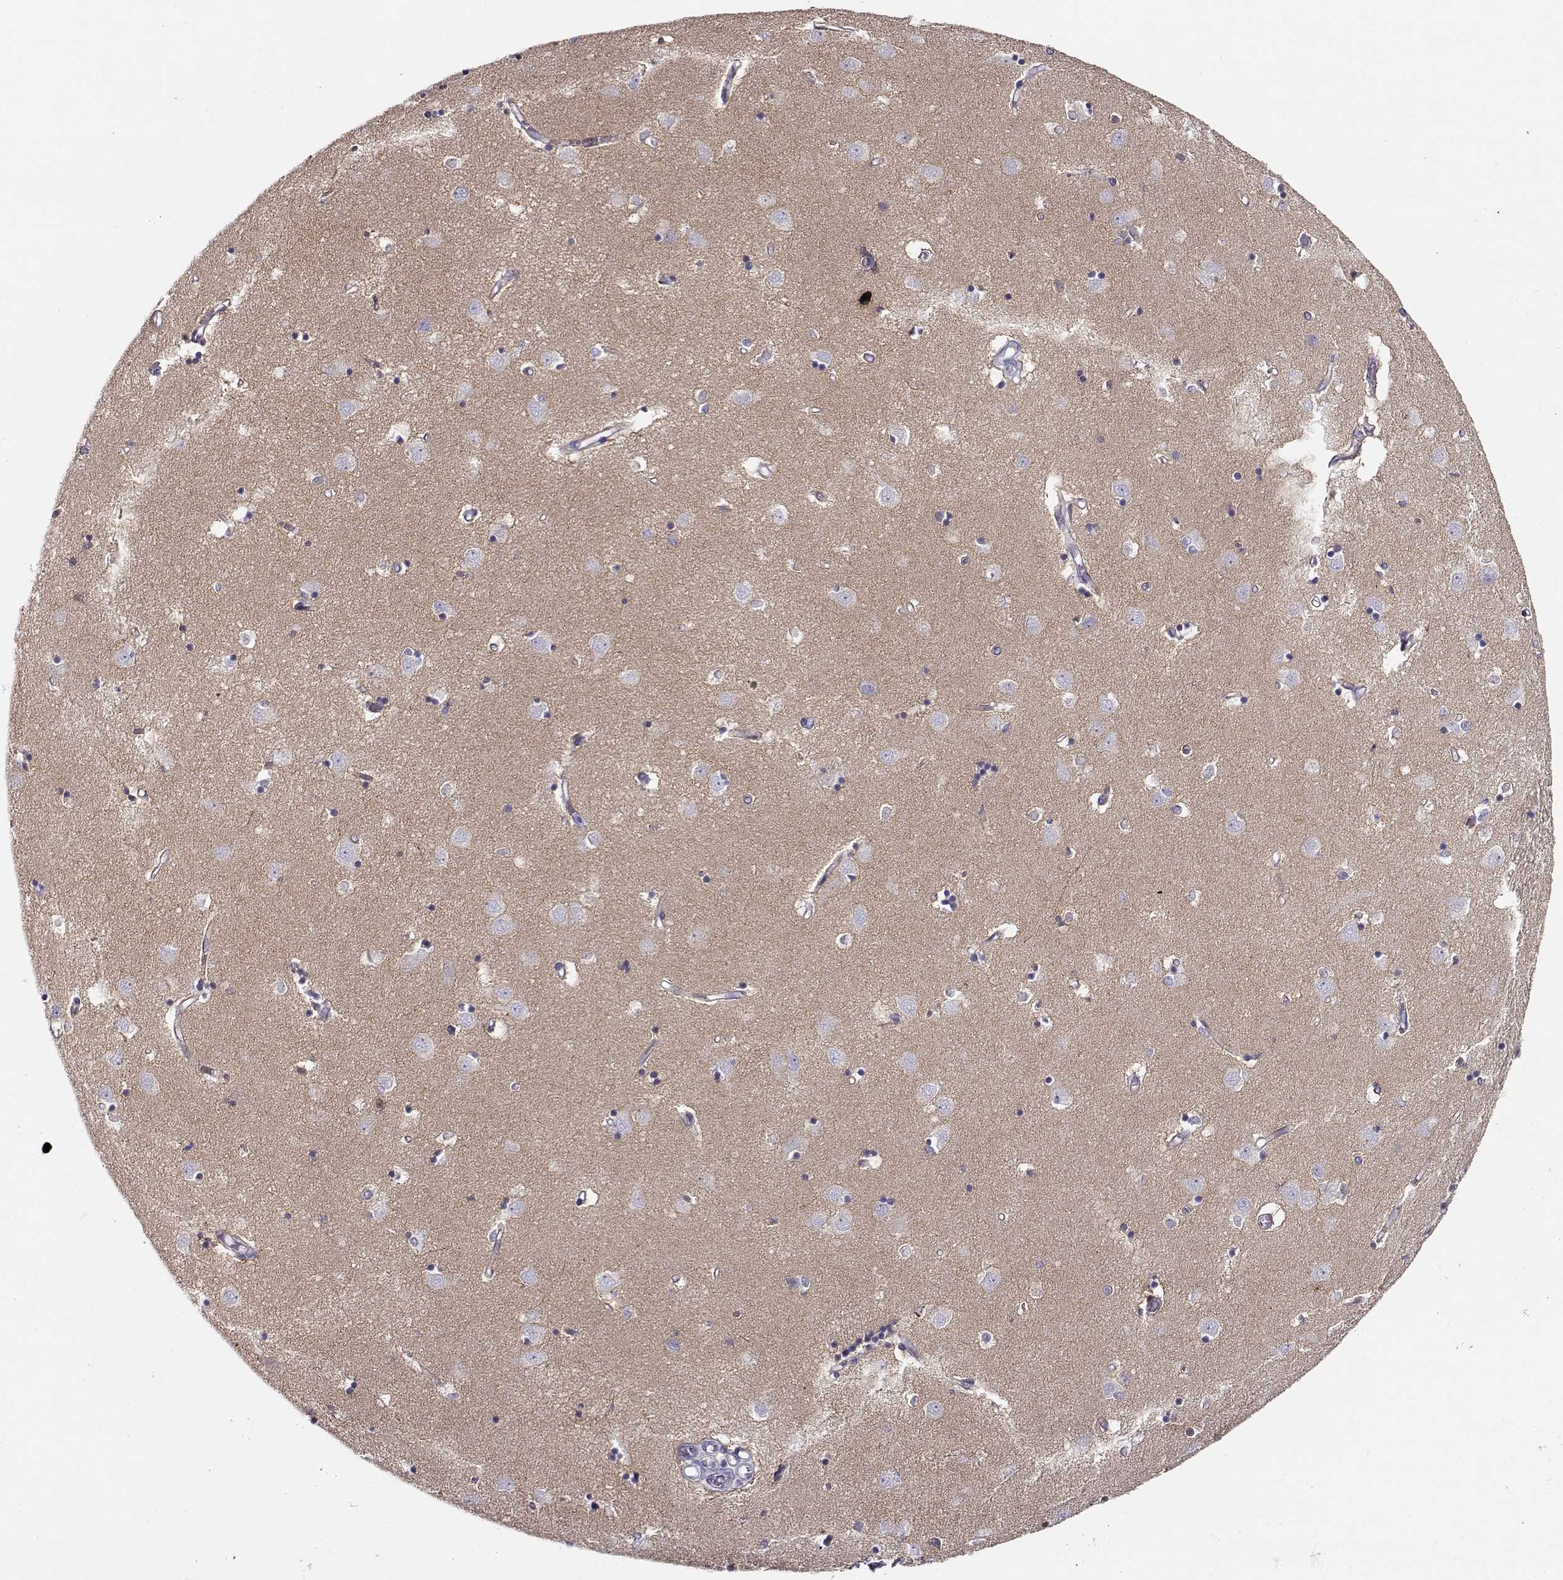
{"staining": {"intensity": "negative", "quantity": "none", "location": "none"}, "tissue": "caudate", "cell_type": "Glial cells", "image_type": "normal", "snomed": [{"axis": "morphology", "description": "Normal tissue, NOS"}, {"axis": "topography", "description": "Lateral ventricle wall"}], "caption": "A micrograph of caudate stained for a protein reveals no brown staining in glial cells. The staining is performed using DAB (3,3'-diaminobenzidine) brown chromogen with nuclei counter-stained in using hematoxylin.", "gene": "NDRG4", "patient": {"sex": "male", "age": 54}}